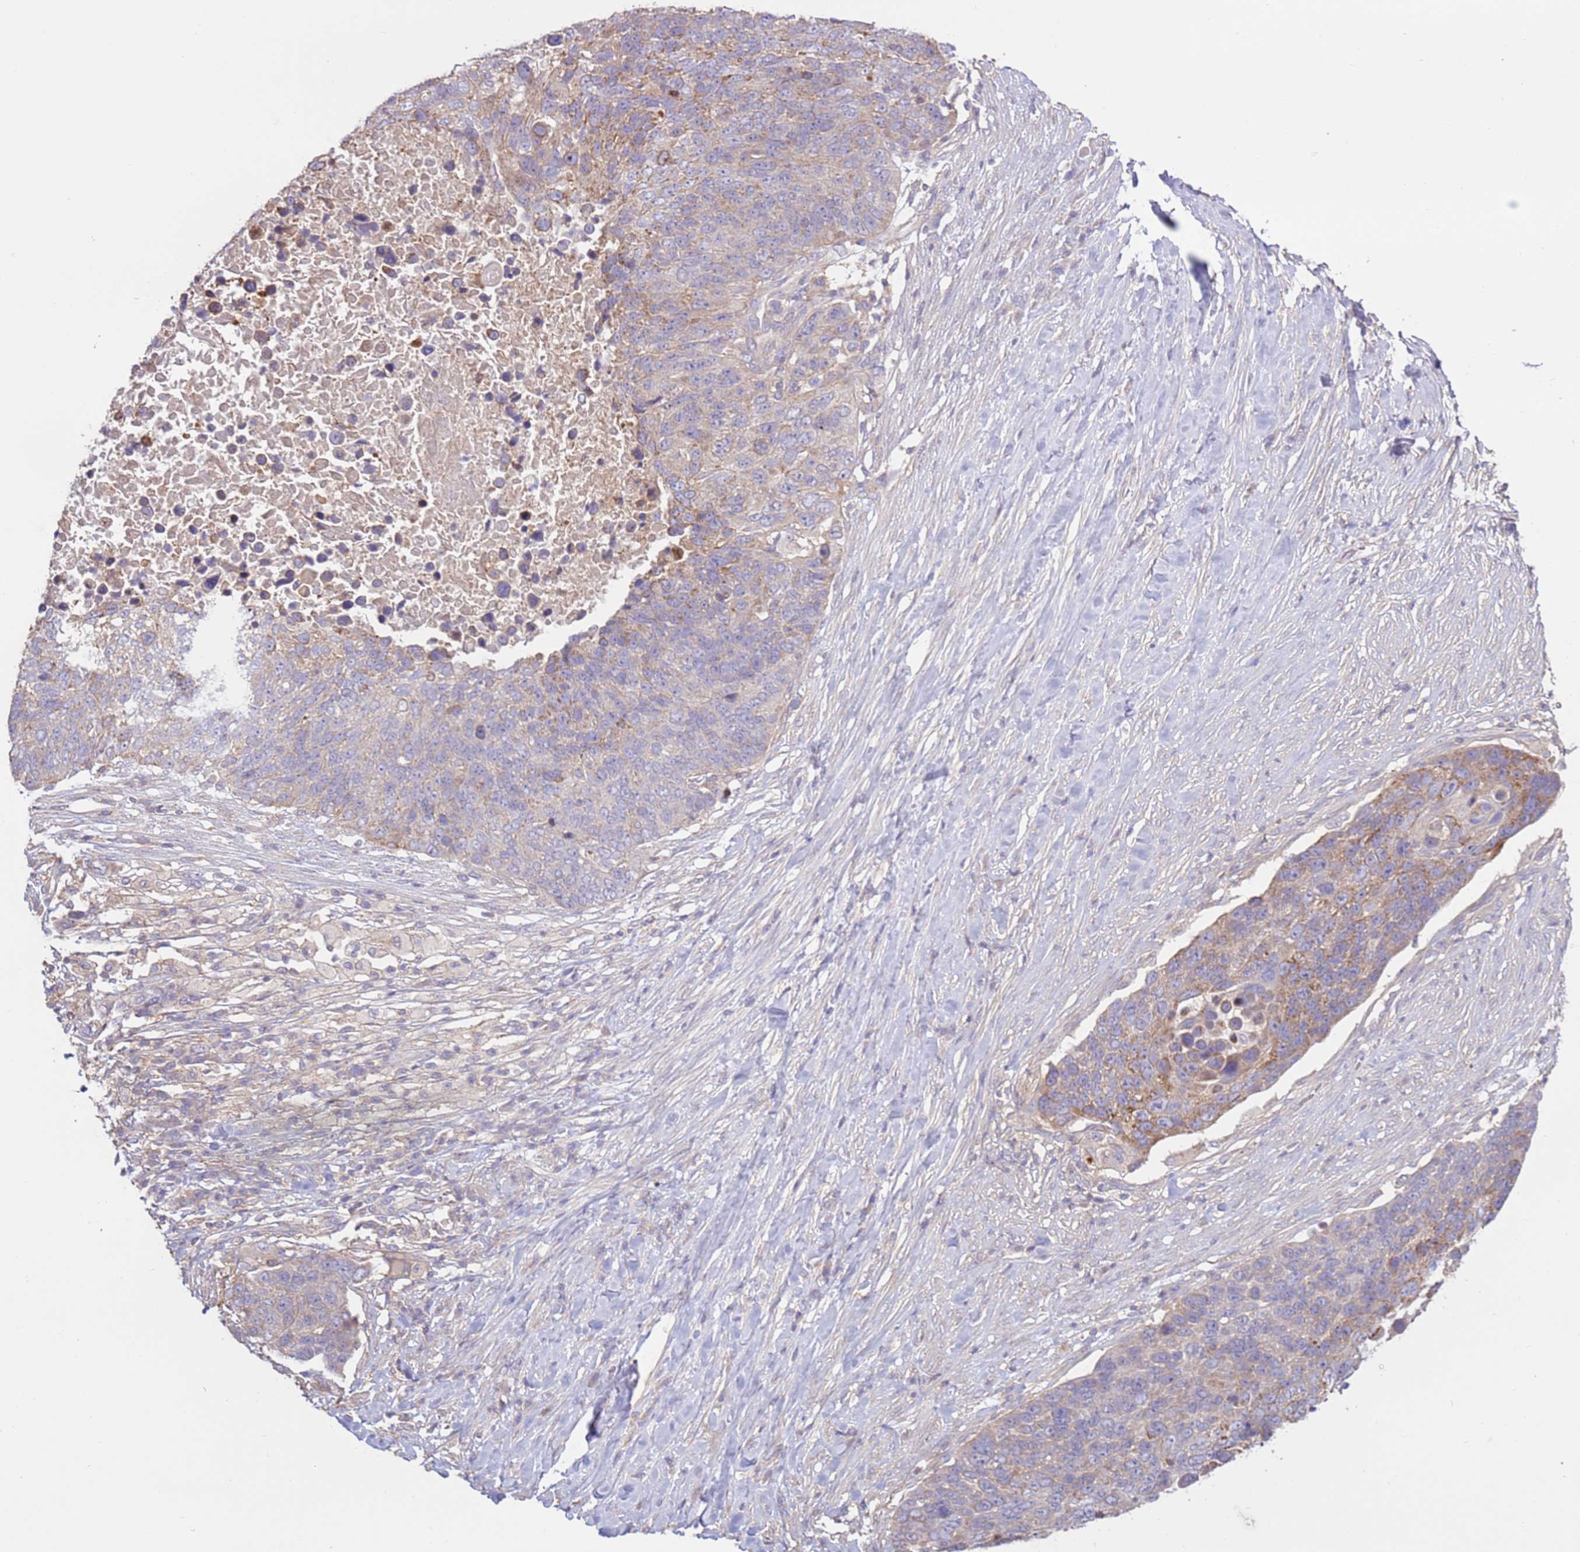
{"staining": {"intensity": "weak", "quantity": "<25%", "location": "cytoplasmic/membranous"}, "tissue": "lung cancer", "cell_type": "Tumor cells", "image_type": "cancer", "snomed": [{"axis": "morphology", "description": "Normal tissue, NOS"}, {"axis": "morphology", "description": "Squamous cell carcinoma, NOS"}, {"axis": "topography", "description": "Lymph node"}, {"axis": "topography", "description": "Lung"}], "caption": "High power microscopy micrograph of an IHC image of lung cancer, revealing no significant expression in tumor cells.", "gene": "EVA1B", "patient": {"sex": "male", "age": 66}}